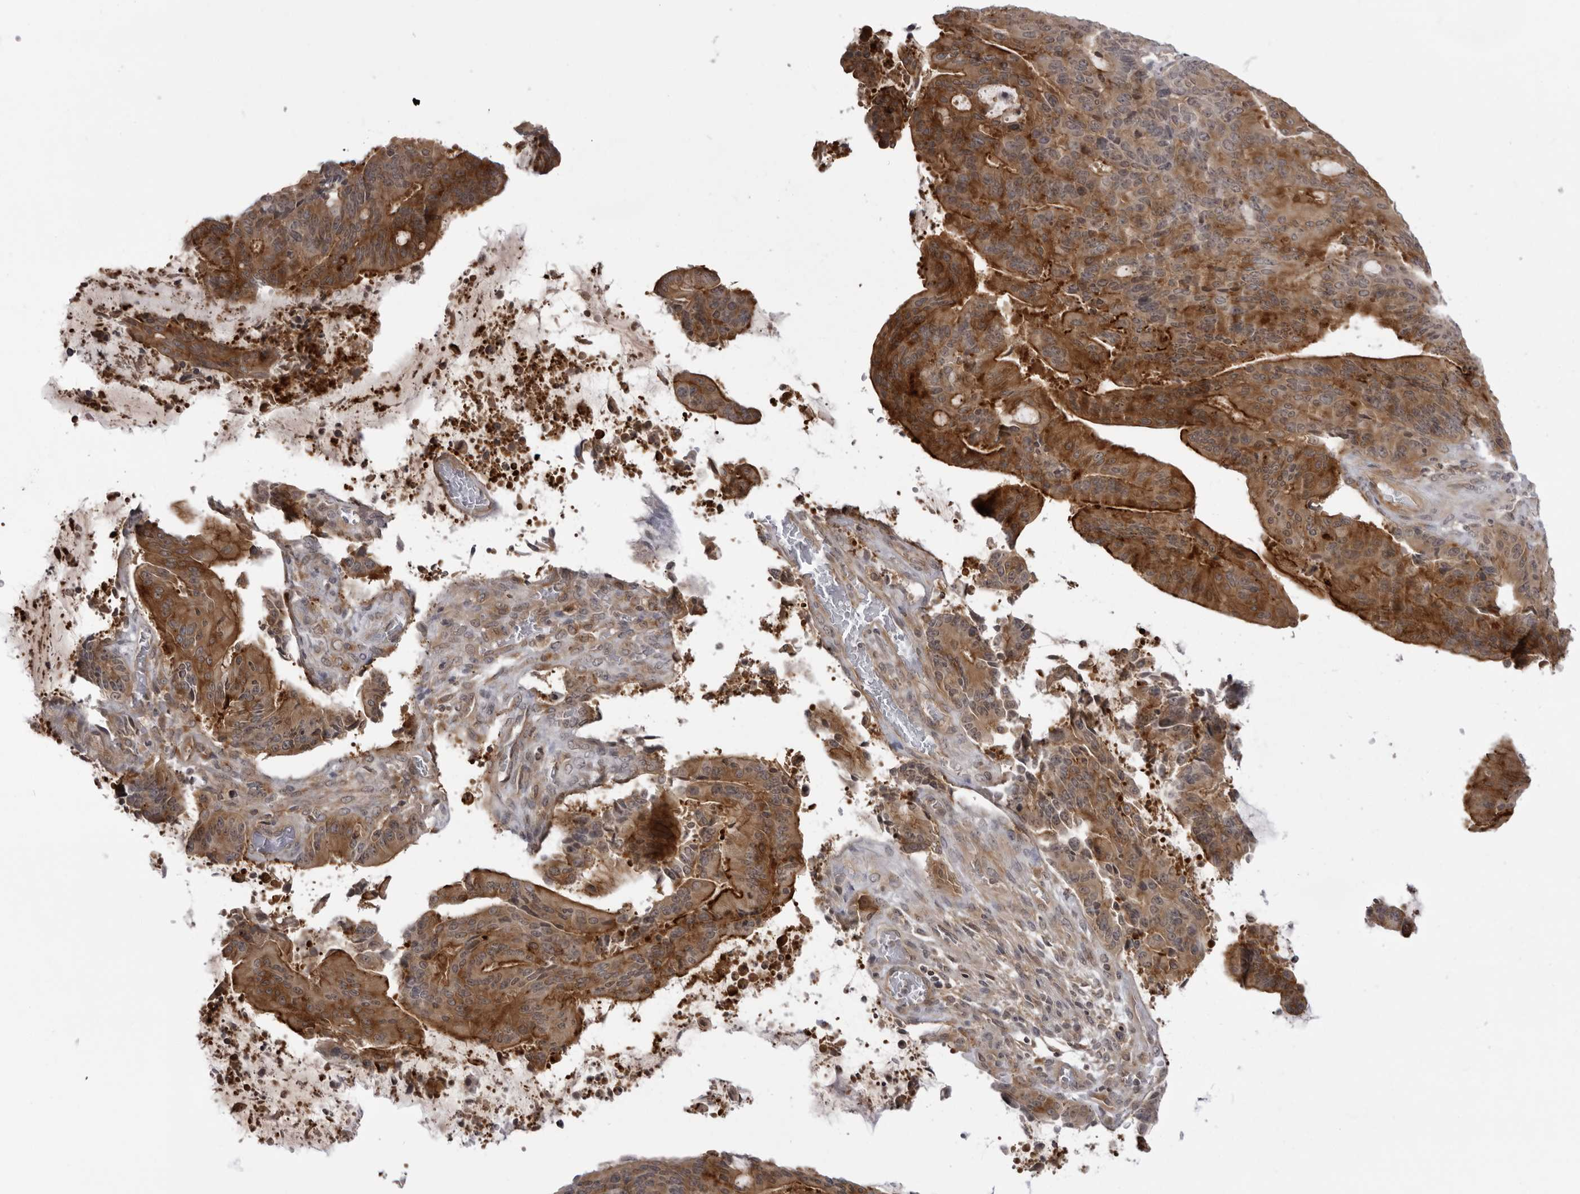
{"staining": {"intensity": "strong", "quantity": "25%-75%", "location": "cytoplasmic/membranous"}, "tissue": "liver cancer", "cell_type": "Tumor cells", "image_type": "cancer", "snomed": [{"axis": "morphology", "description": "Normal tissue, NOS"}, {"axis": "morphology", "description": "Cholangiocarcinoma"}, {"axis": "topography", "description": "Liver"}, {"axis": "topography", "description": "Peripheral nerve tissue"}], "caption": "Protein analysis of liver cholangiocarcinoma tissue exhibits strong cytoplasmic/membranous expression in about 25%-75% of tumor cells.", "gene": "USP43", "patient": {"sex": "female", "age": 73}}